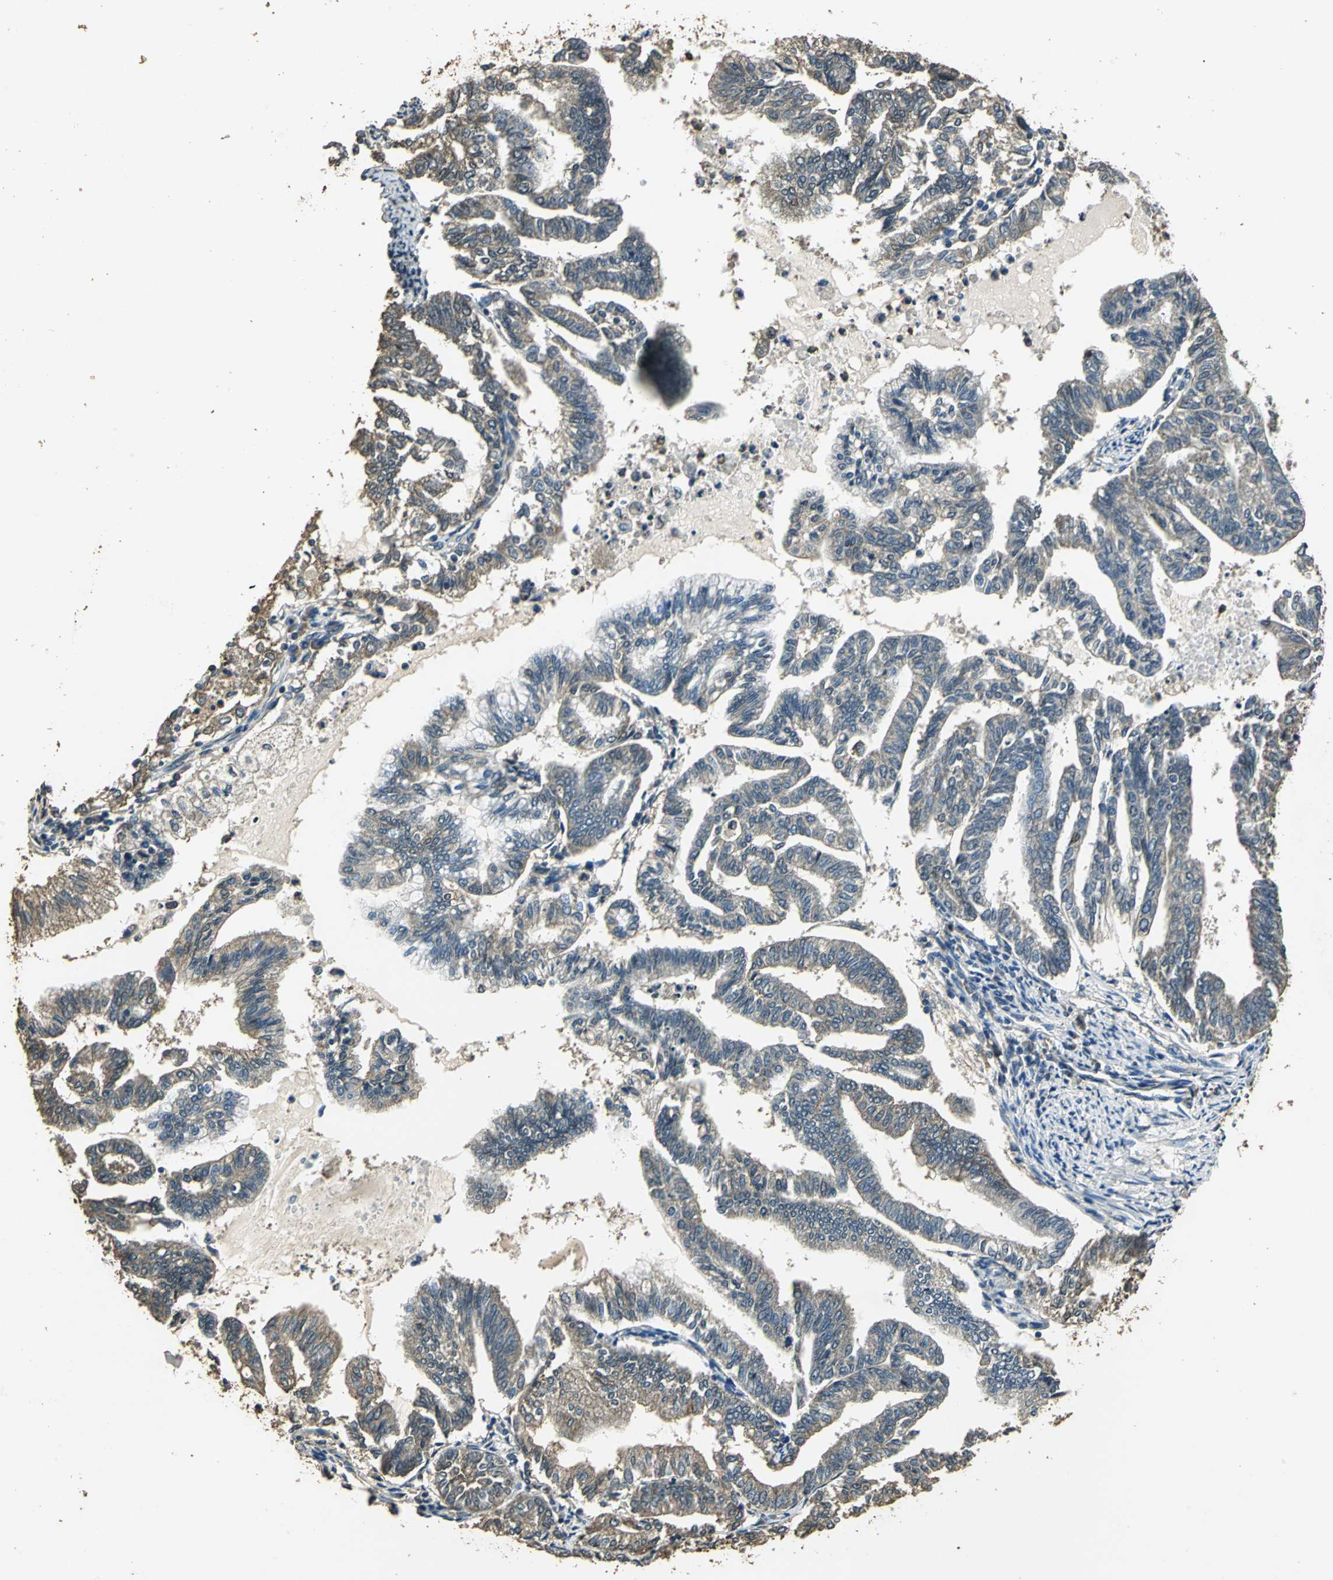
{"staining": {"intensity": "weak", "quantity": ">75%", "location": "cytoplasmic/membranous"}, "tissue": "endometrial cancer", "cell_type": "Tumor cells", "image_type": "cancer", "snomed": [{"axis": "morphology", "description": "Adenocarcinoma, NOS"}, {"axis": "topography", "description": "Endometrium"}], "caption": "DAB immunohistochemical staining of human endometrial cancer displays weak cytoplasmic/membranous protein expression in about >75% of tumor cells. The protein is shown in brown color, while the nuclei are stained blue.", "gene": "TMPRSS4", "patient": {"sex": "female", "age": 79}}